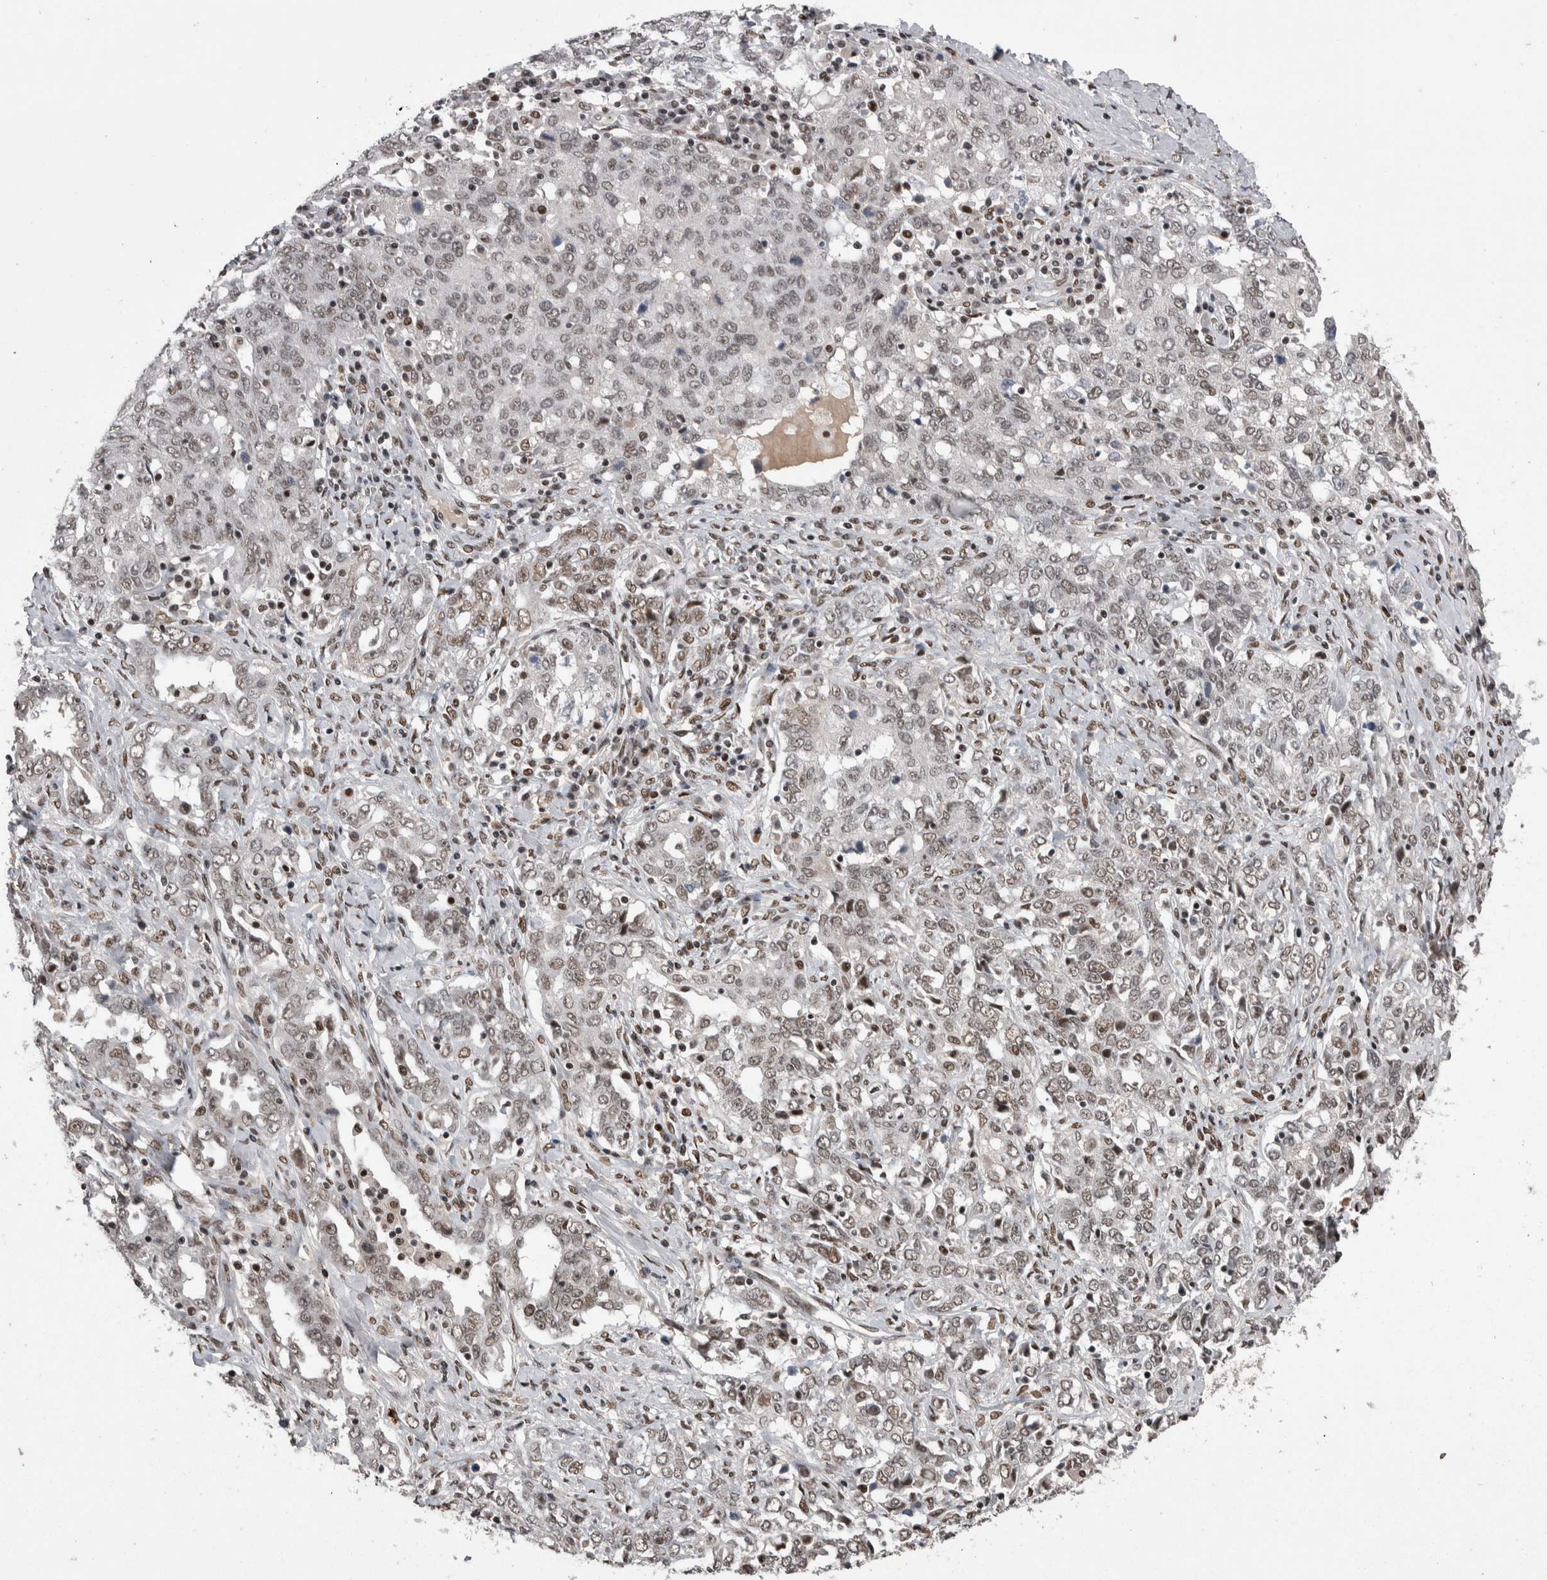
{"staining": {"intensity": "weak", "quantity": ">75%", "location": "nuclear"}, "tissue": "ovarian cancer", "cell_type": "Tumor cells", "image_type": "cancer", "snomed": [{"axis": "morphology", "description": "Carcinoma, endometroid"}, {"axis": "topography", "description": "Ovary"}], "caption": "Weak nuclear positivity for a protein is seen in about >75% of tumor cells of ovarian cancer (endometroid carcinoma) using IHC.", "gene": "DMTF1", "patient": {"sex": "female", "age": 62}}